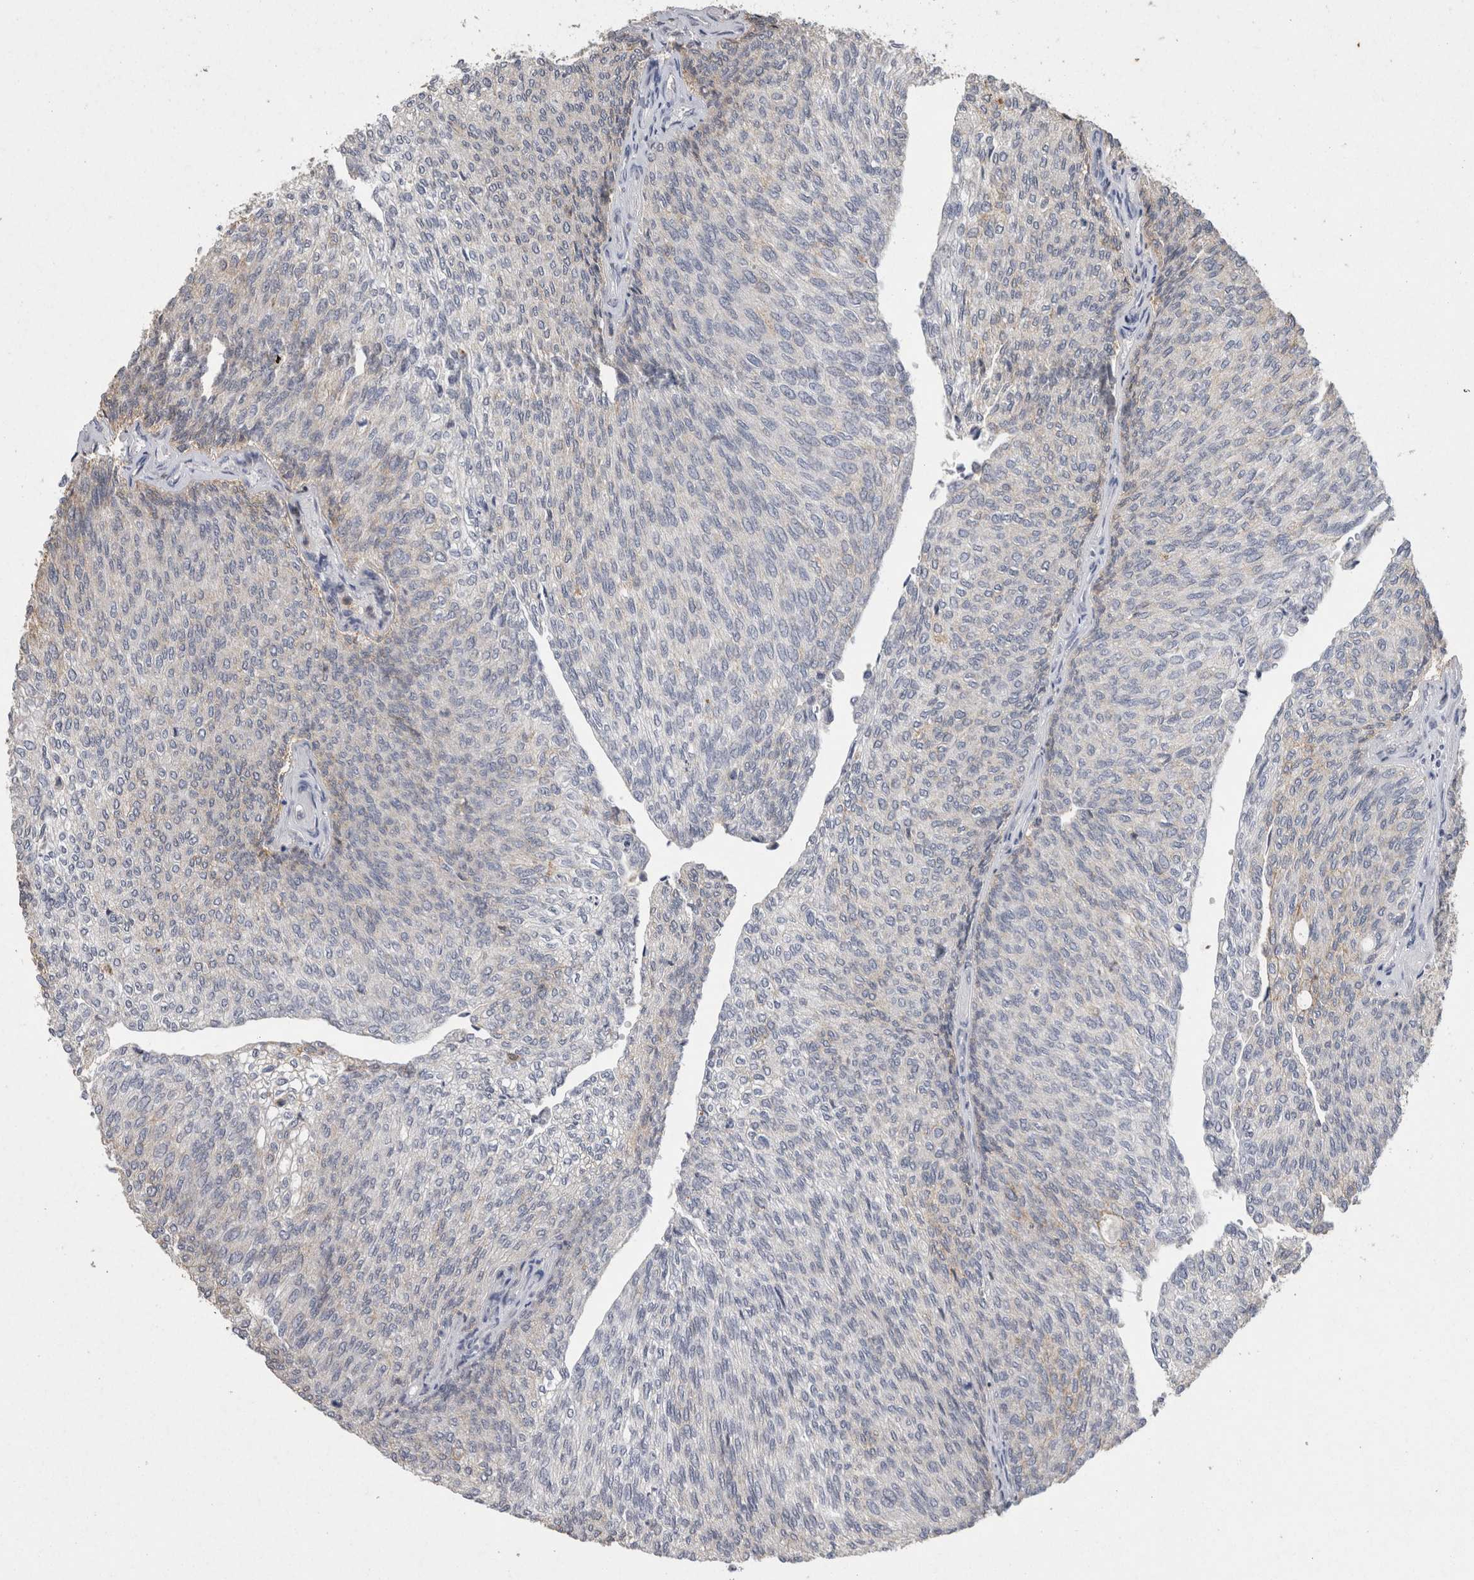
{"staining": {"intensity": "negative", "quantity": "none", "location": "none"}, "tissue": "urothelial cancer", "cell_type": "Tumor cells", "image_type": "cancer", "snomed": [{"axis": "morphology", "description": "Urothelial carcinoma, Low grade"}, {"axis": "topography", "description": "Urinary bladder"}], "caption": "Immunohistochemical staining of human urothelial cancer demonstrates no significant staining in tumor cells.", "gene": "CNTFR", "patient": {"sex": "female", "age": 79}}